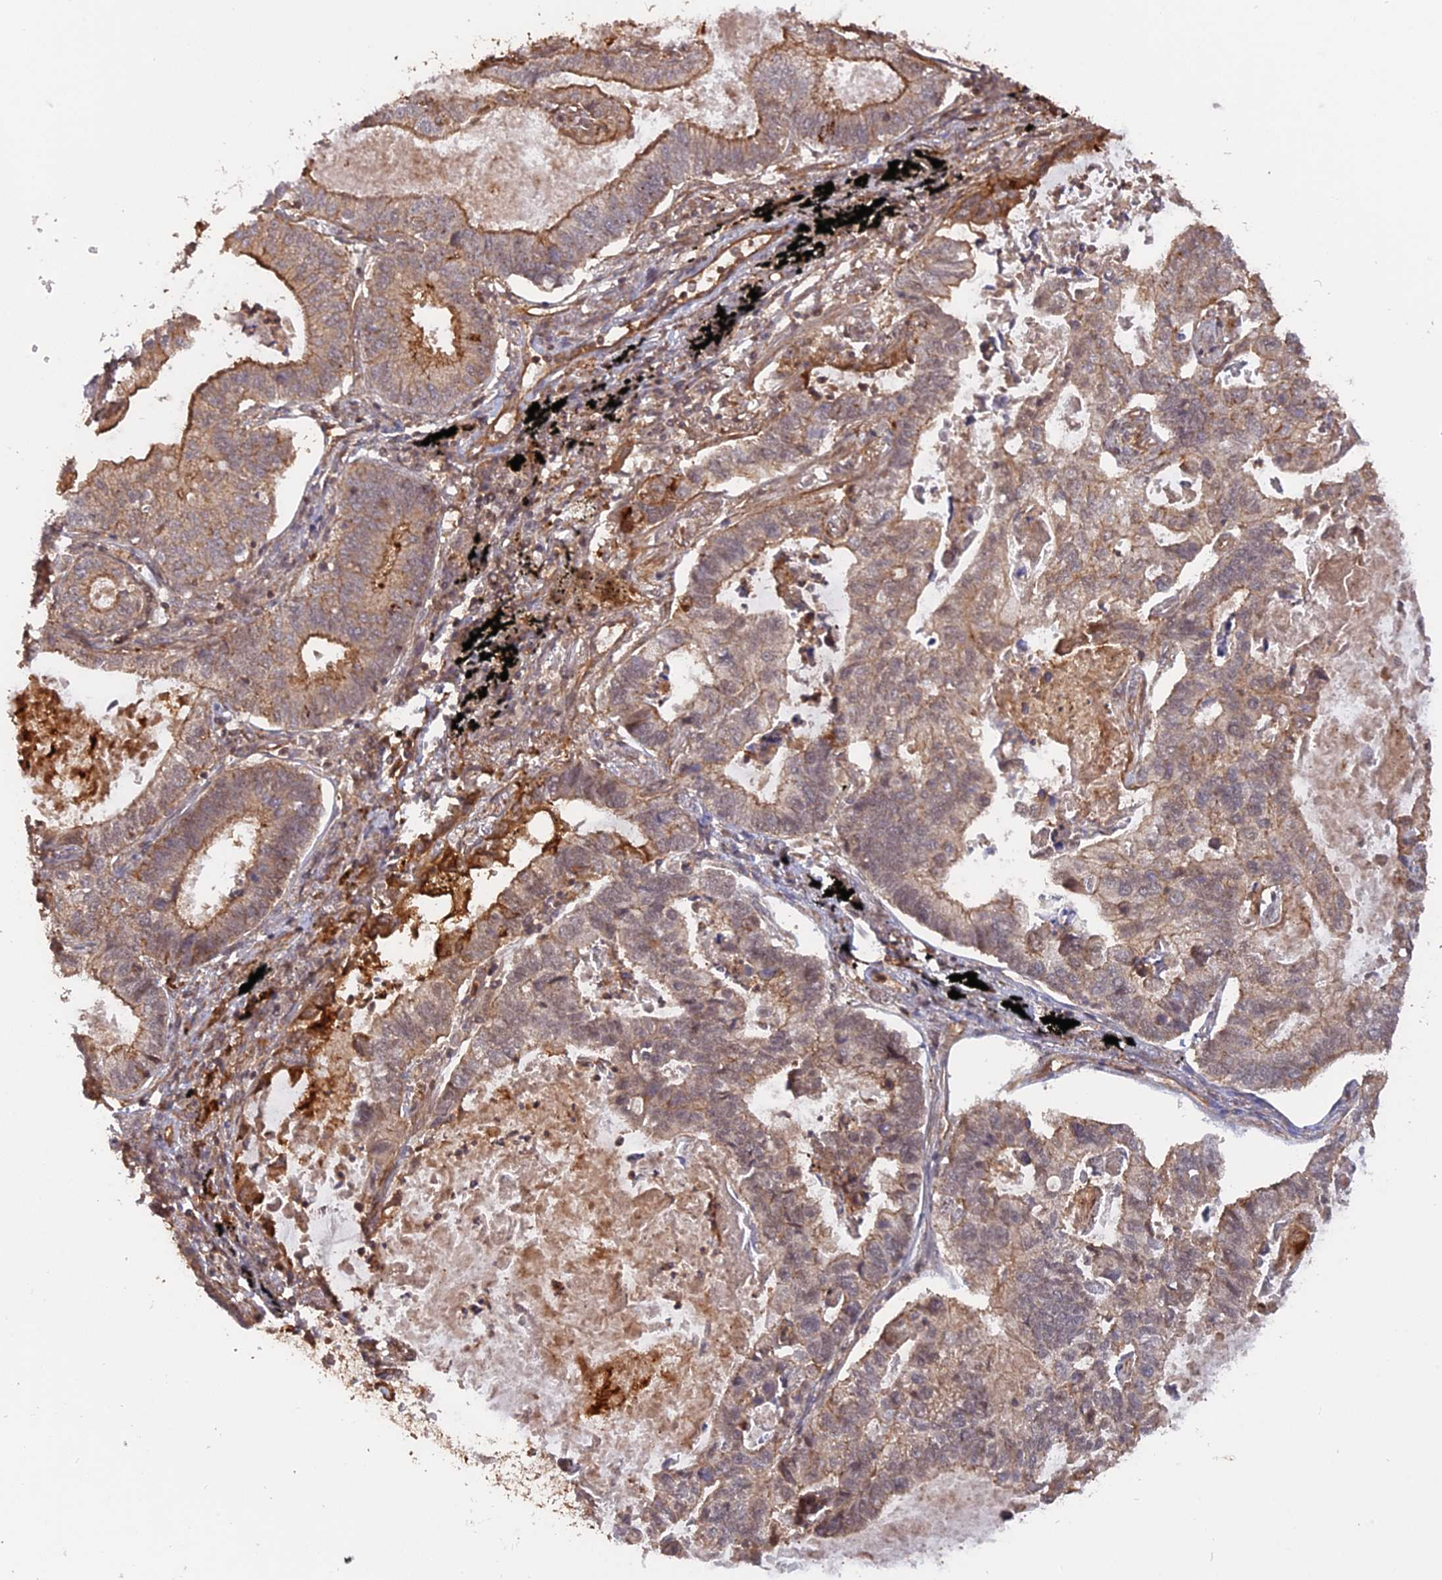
{"staining": {"intensity": "moderate", "quantity": "<25%", "location": "cytoplasmic/membranous"}, "tissue": "lung cancer", "cell_type": "Tumor cells", "image_type": "cancer", "snomed": [{"axis": "morphology", "description": "Adenocarcinoma, NOS"}, {"axis": "topography", "description": "Lung"}], "caption": "A brown stain highlights moderate cytoplasmic/membranous expression of a protein in human adenocarcinoma (lung) tumor cells.", "gene": "CCDC174", "patient": {"sex": "male", "age": 67}}